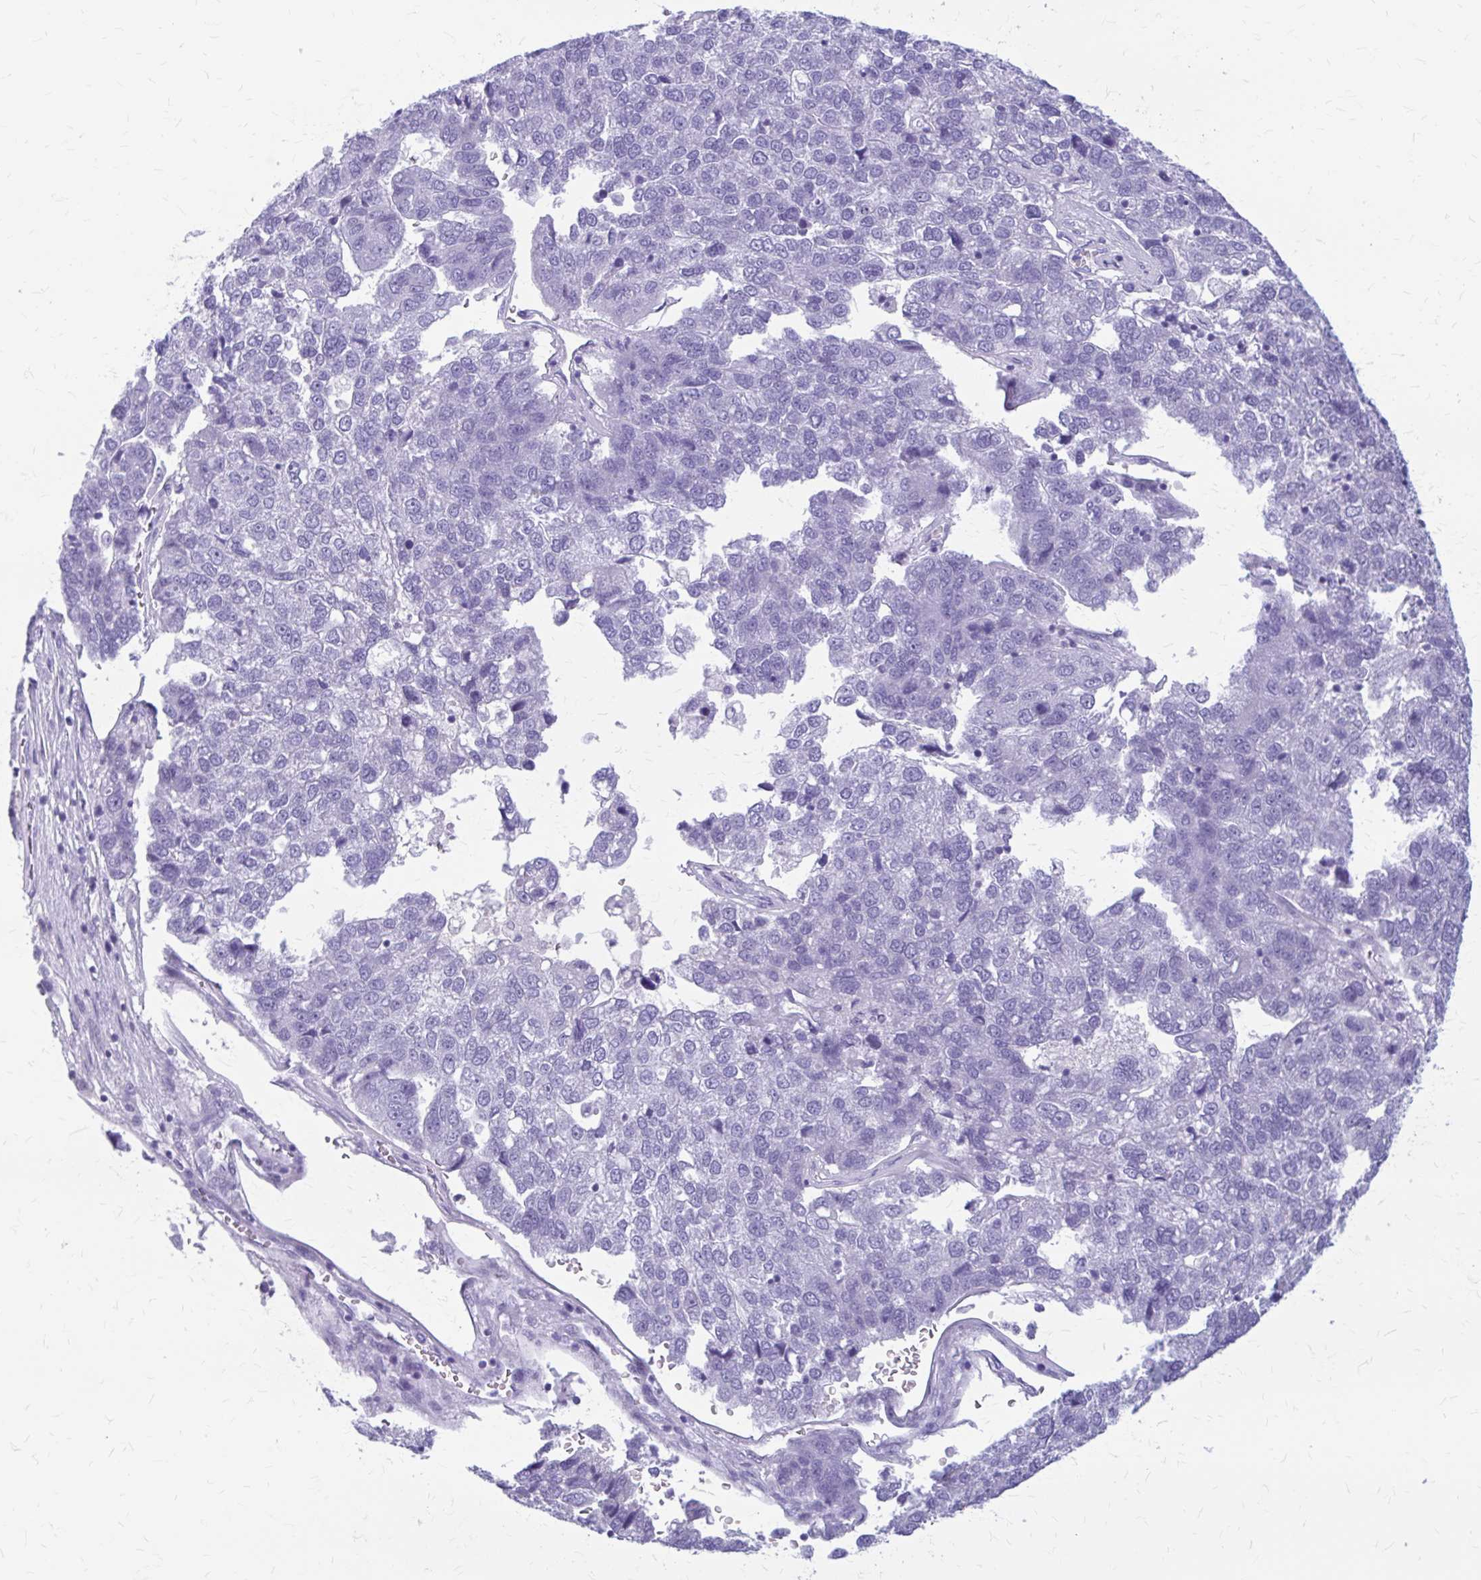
{"staining": {"intensity": "negative", "quantity": "none", "location": "none"}, "tissue": "pancreatic cancer", "cell_type": "Tumor cells", "image_type": "cancer", "snomed": [{"axis": "morphology", "description": "Adenocarcinoma, NOS"}, {"axis": "topography", "description": "Pancreas"}], "caption": "Adenocarcinoma (pancreatic) was stained to show a protein in brown. There is no significant positivity in tumor cells. The staining is performed using DAB brown chromogen with nuclei counter-stained in using hematoxylin.", "gene": "KLHDC7A", "patient": {"sex": "female", "age": 61}}